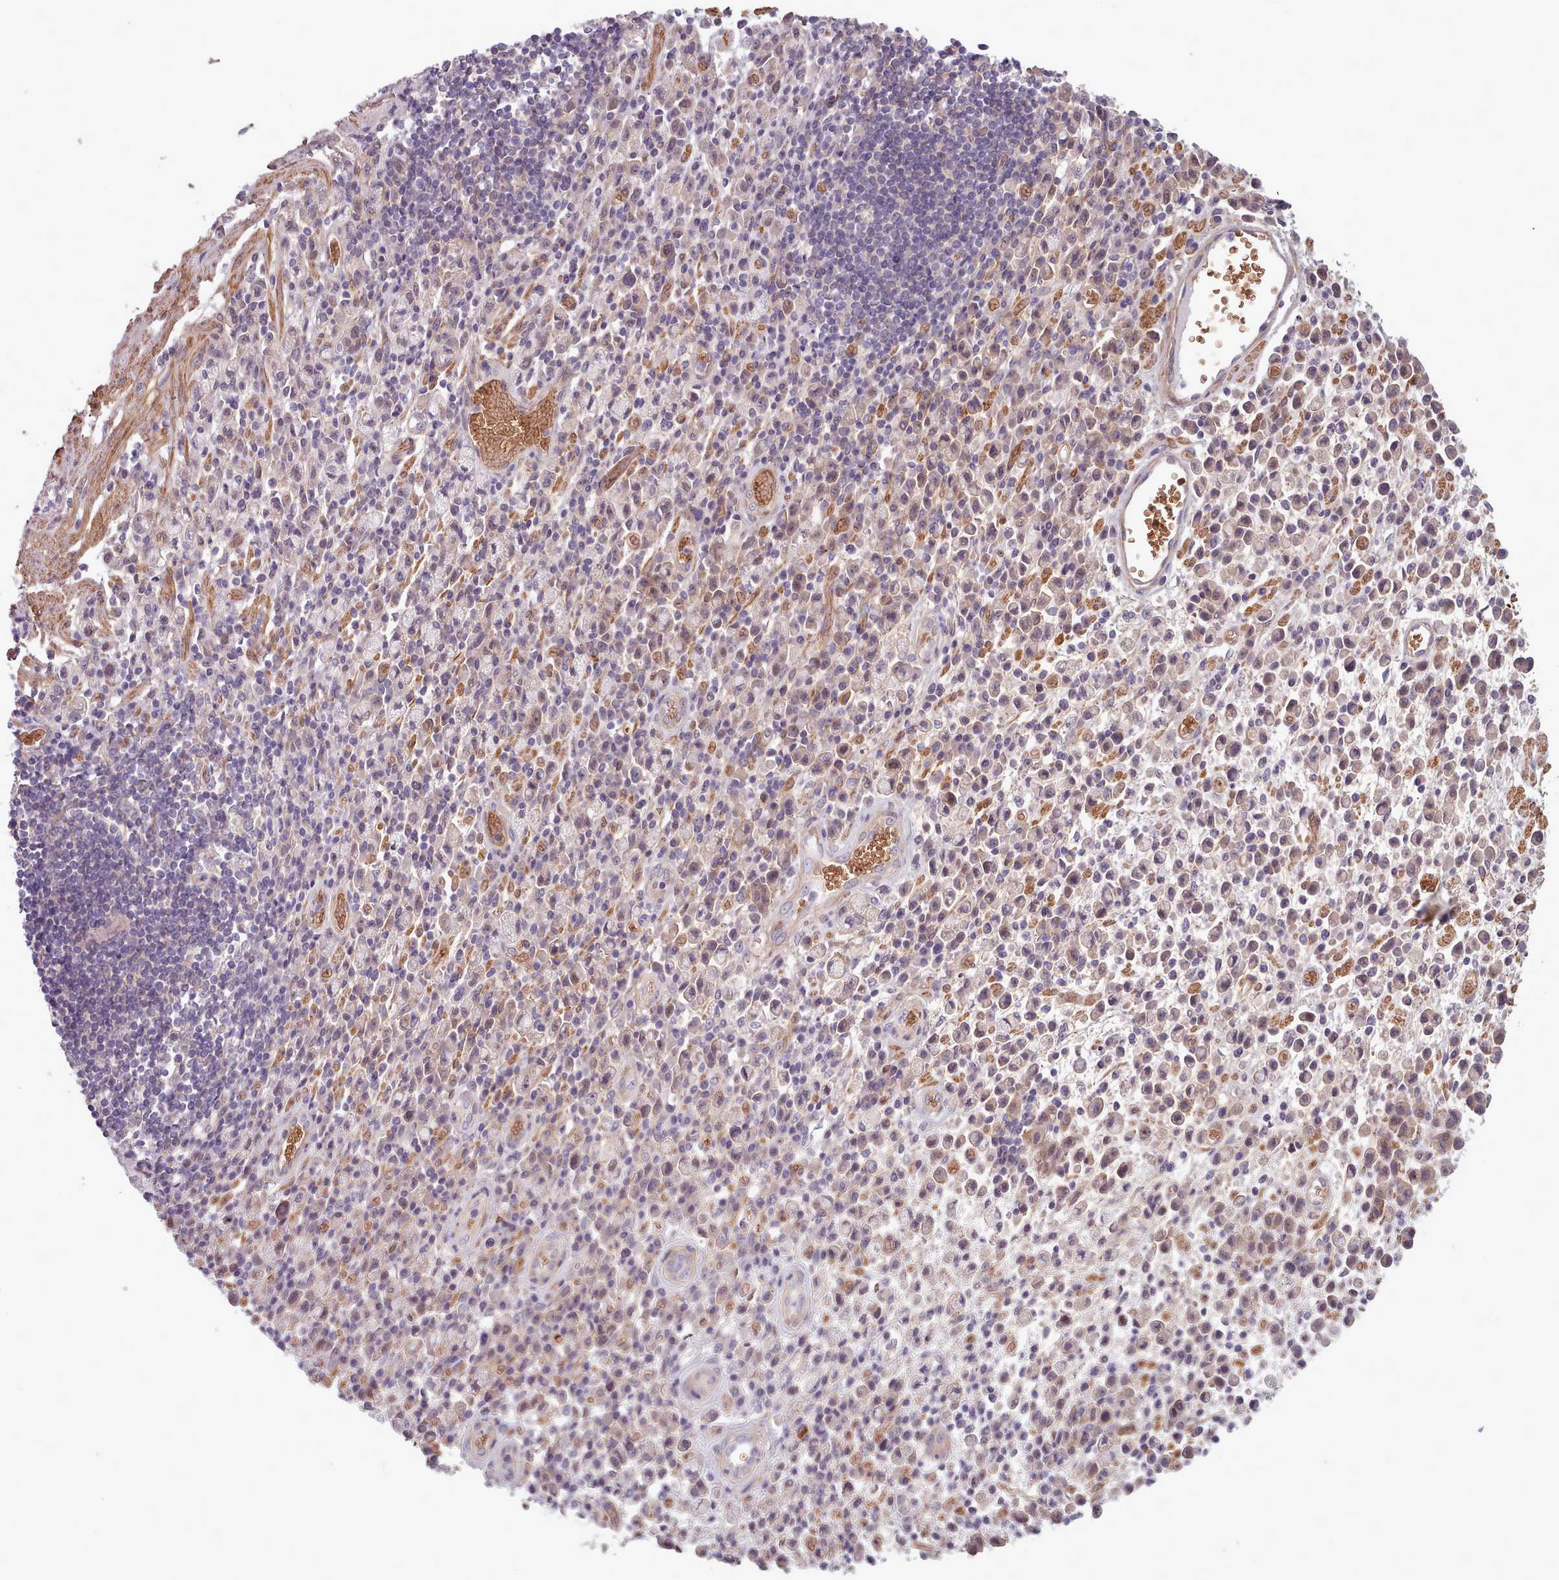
{"staining": {"intensity": "negative", "quantity": "none", "location": "none"}, "tissue": "stomach cancer", "cell_type": "Tumor cells", "image_type": "cancer", "snomed": [{"axis": "morphology", "description": "Adenocarcinoma, NOS"}, {"axis": "topography", "description": "Stomach"}], "caption": "Immunohistochemistry (IHC) micrograph of stomach adenocarcinoma stained for a protein (brown), which exhibits no staining in tumor cells.", "gene": "CLNS1A", "patient": {"sex": "male", "age": 77}}